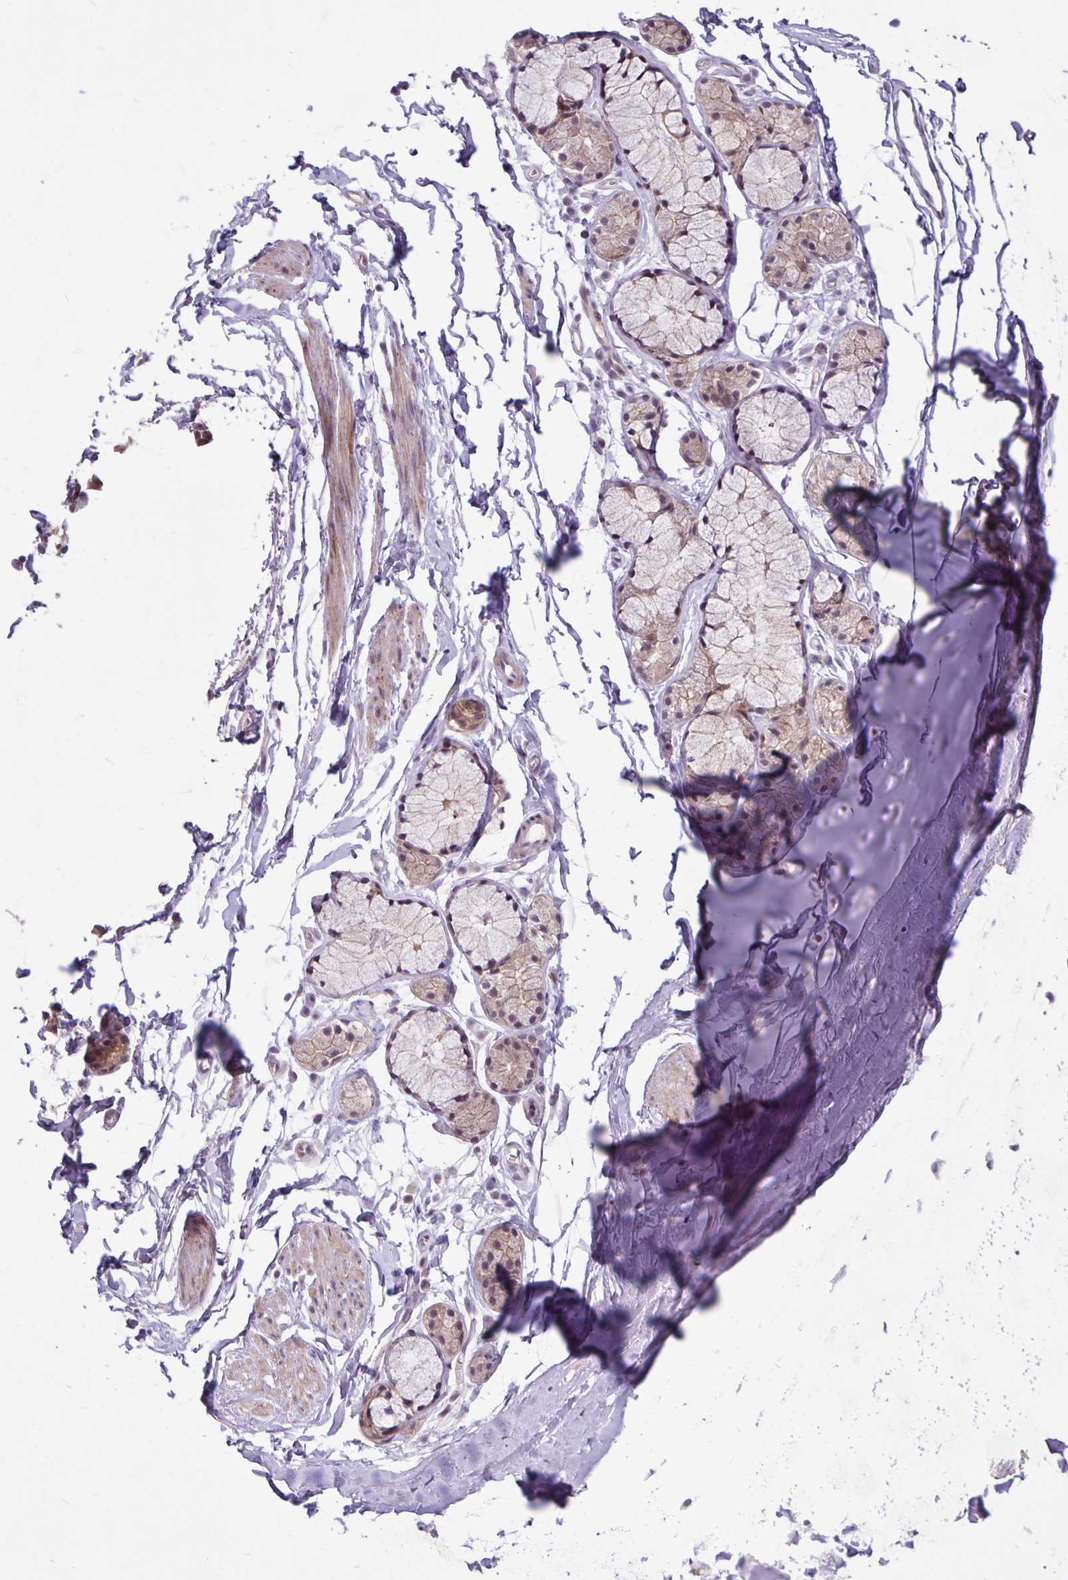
{"staining": {"intensity": "negative", "quantity": "none", "location": "none"}, "tissue": "adipose tissue", "cell_type": "Adipocytes", "image_type": "normal", "snomed": [{"axis": "morphology", "description": "Normal tissue, NOS"}, {"axis": "topography", "description": "Cartilage tissue"}, {"axis": "topography", "description": "Bronchus"}, {"axis": "topography", "description": "Peripheral nerve tissue"}], "caption": "An immunohistochemistry micrograph of normal adipose tissue is shown. There is no staining in adipocytes of adipose tissue. Nuclei are stained in blue.", "gene": "ARVCF", "patient": {"sex": "female", "age": 59}}